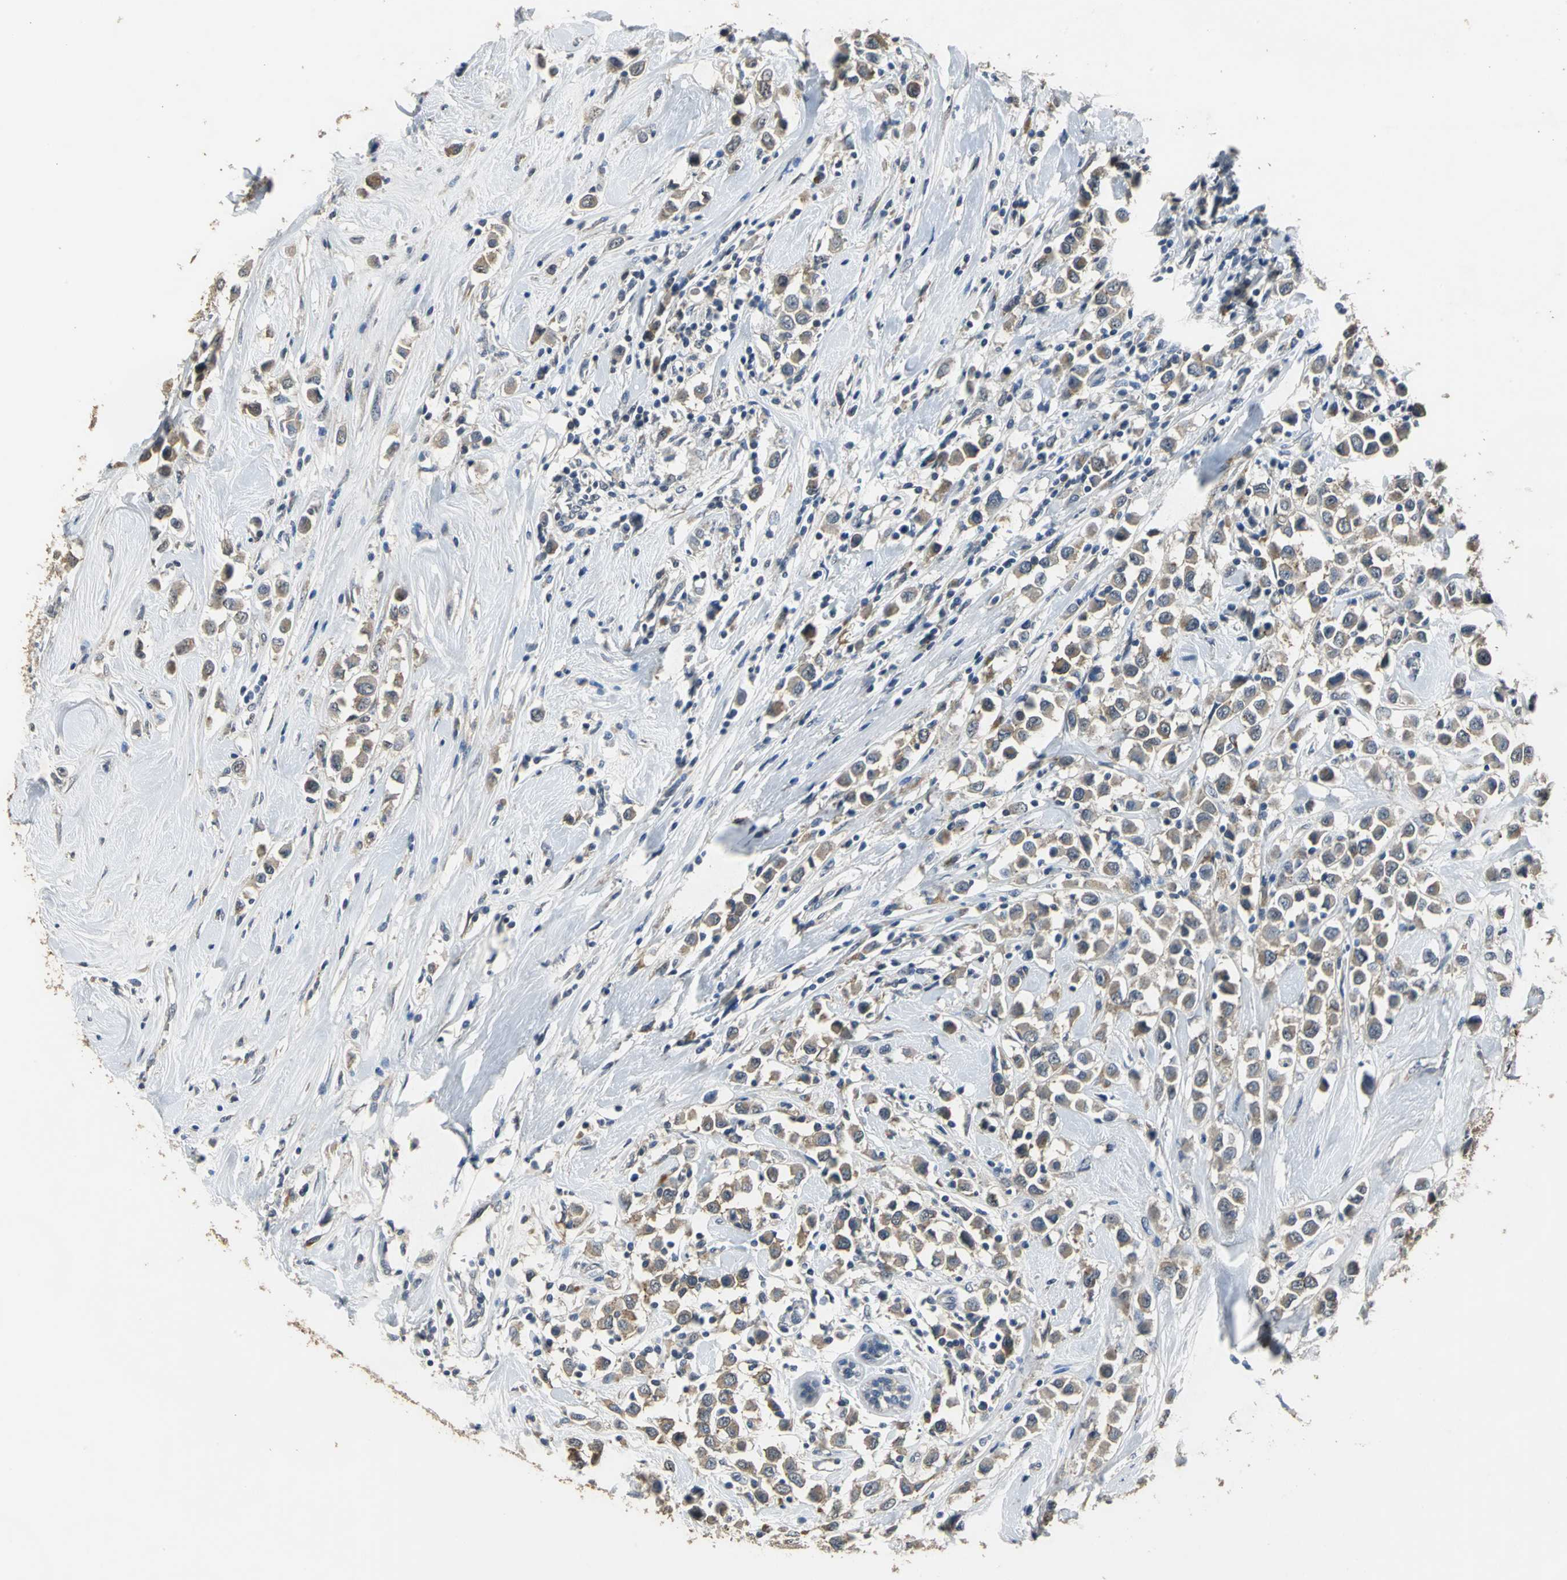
{"staining": {"intensity": "weak", "quantity": ">75%", "location": "cytoplasmic/membranous"}, "tissue": "breast cancer", "cell_type": "Tumor cells", "image_type": "cancer", "snomed": [{"axis": "morphology", "description": "Duct carcinoma"}, {"axis": "topography", "description": "Breast"}], "caption": "IHC histopathology image of neoplastic tissue: human breast invasive ductal carcinoma stained using immunohistochemistry displays low levels of weak protein expression localized specifically in the cytoplasmic/membranous of tumor cells, appearing as a cytoplasmic/membranous brown color.", "gene": "OCLN", "patient": {"sex": "female", "age": 61}}